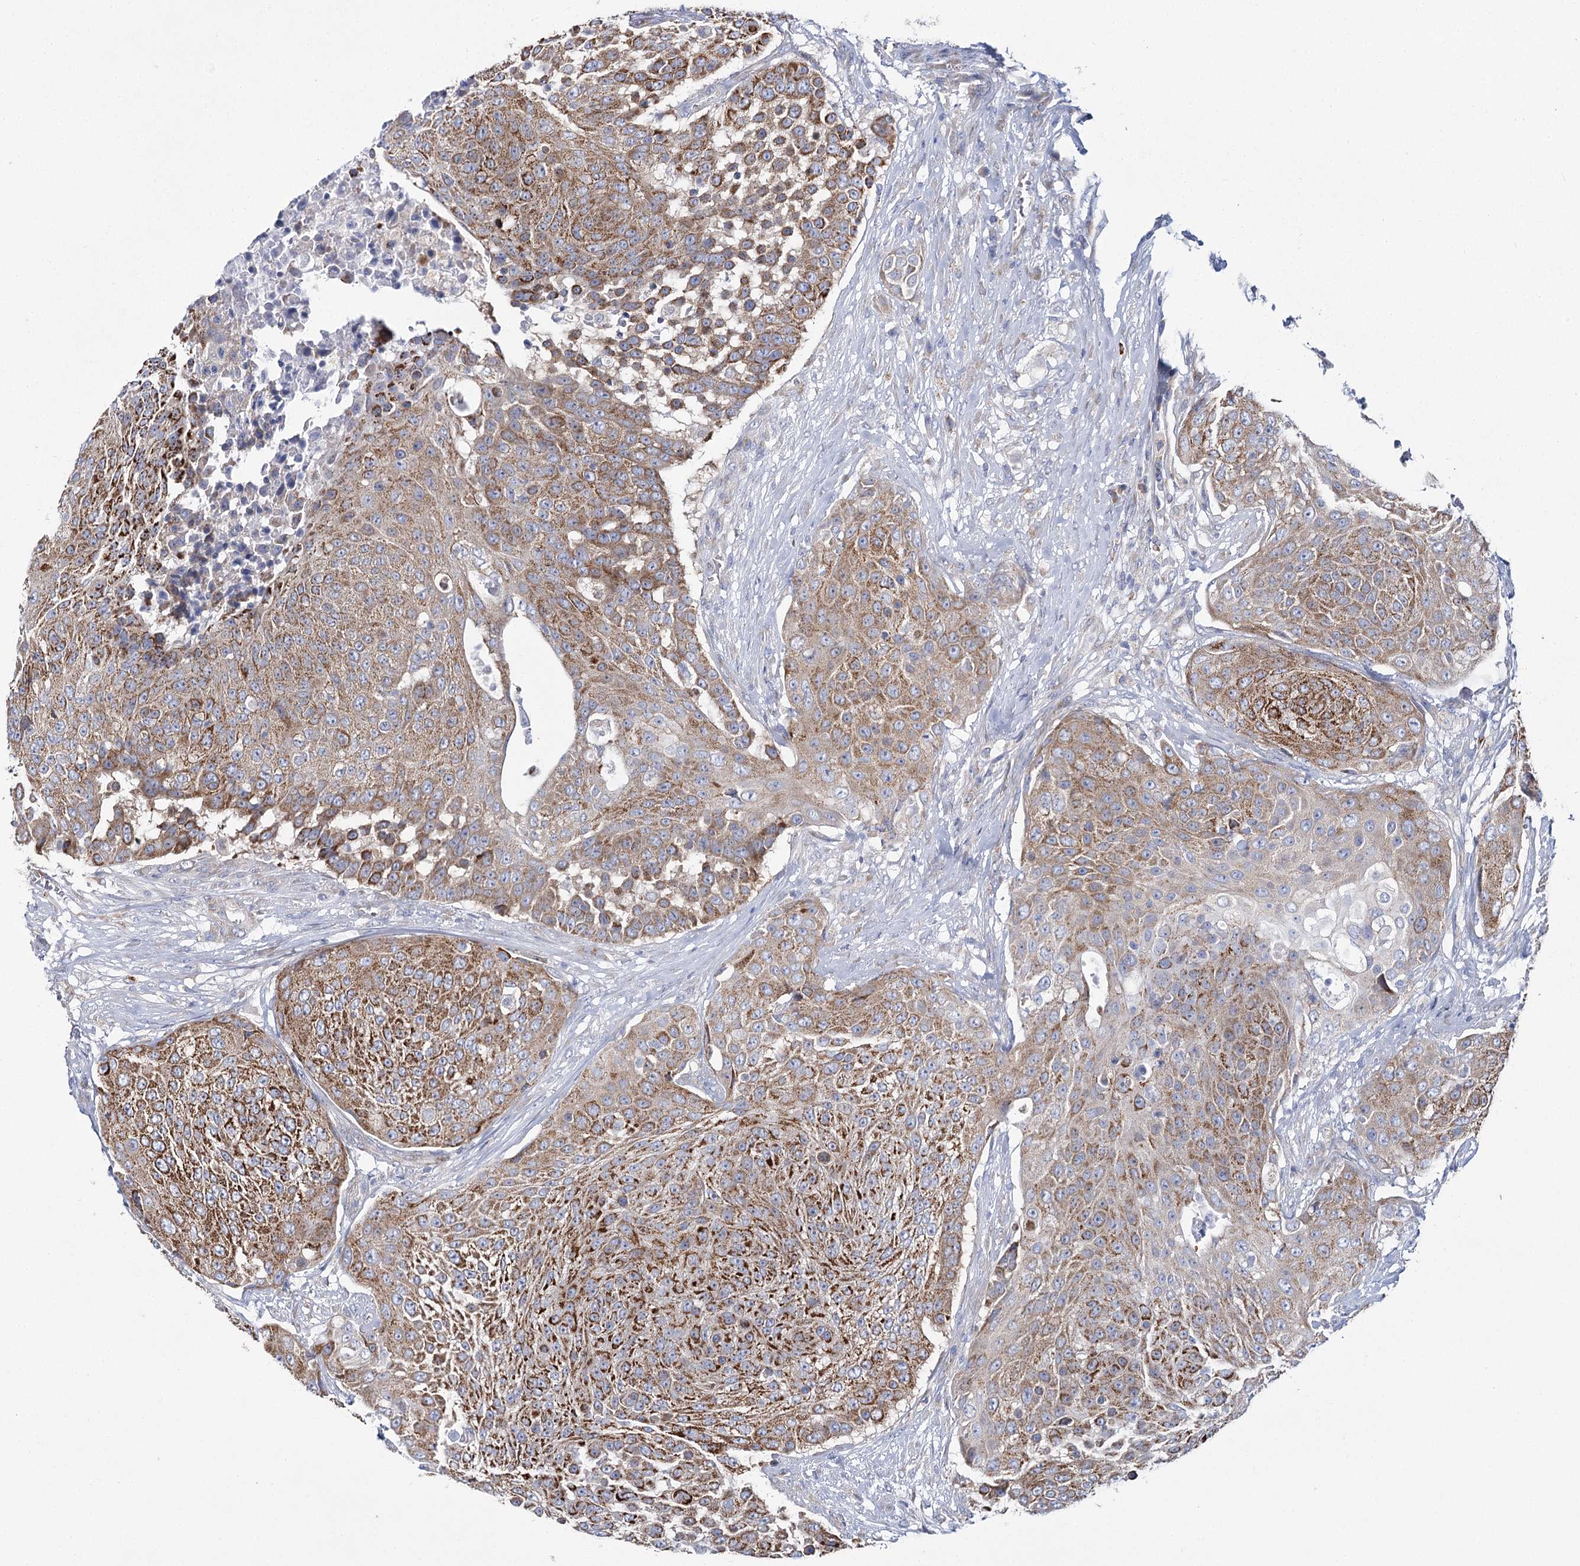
{"staining": {"intensity": "moderate", "quantity": ">75%", "location": "cytoplasmic/membranous"}, "tissue": "urothelial cancer", "cell_type": "Tumor cells", "image_type": "cancer", "snomed": [{"axis": "morphology", "description": "Urothelial carcinoma, High grade"}, {"axis": "topography", "description": "Urinary bladder"}], "caption": "A brown stain shows moderate cytoplasmic/membranous staining of a protein in human urothelial carcinoma (high-grade) tumor cells.", "gene": "THUMPD3", "patient": {"sex": "female", "age": 63}}